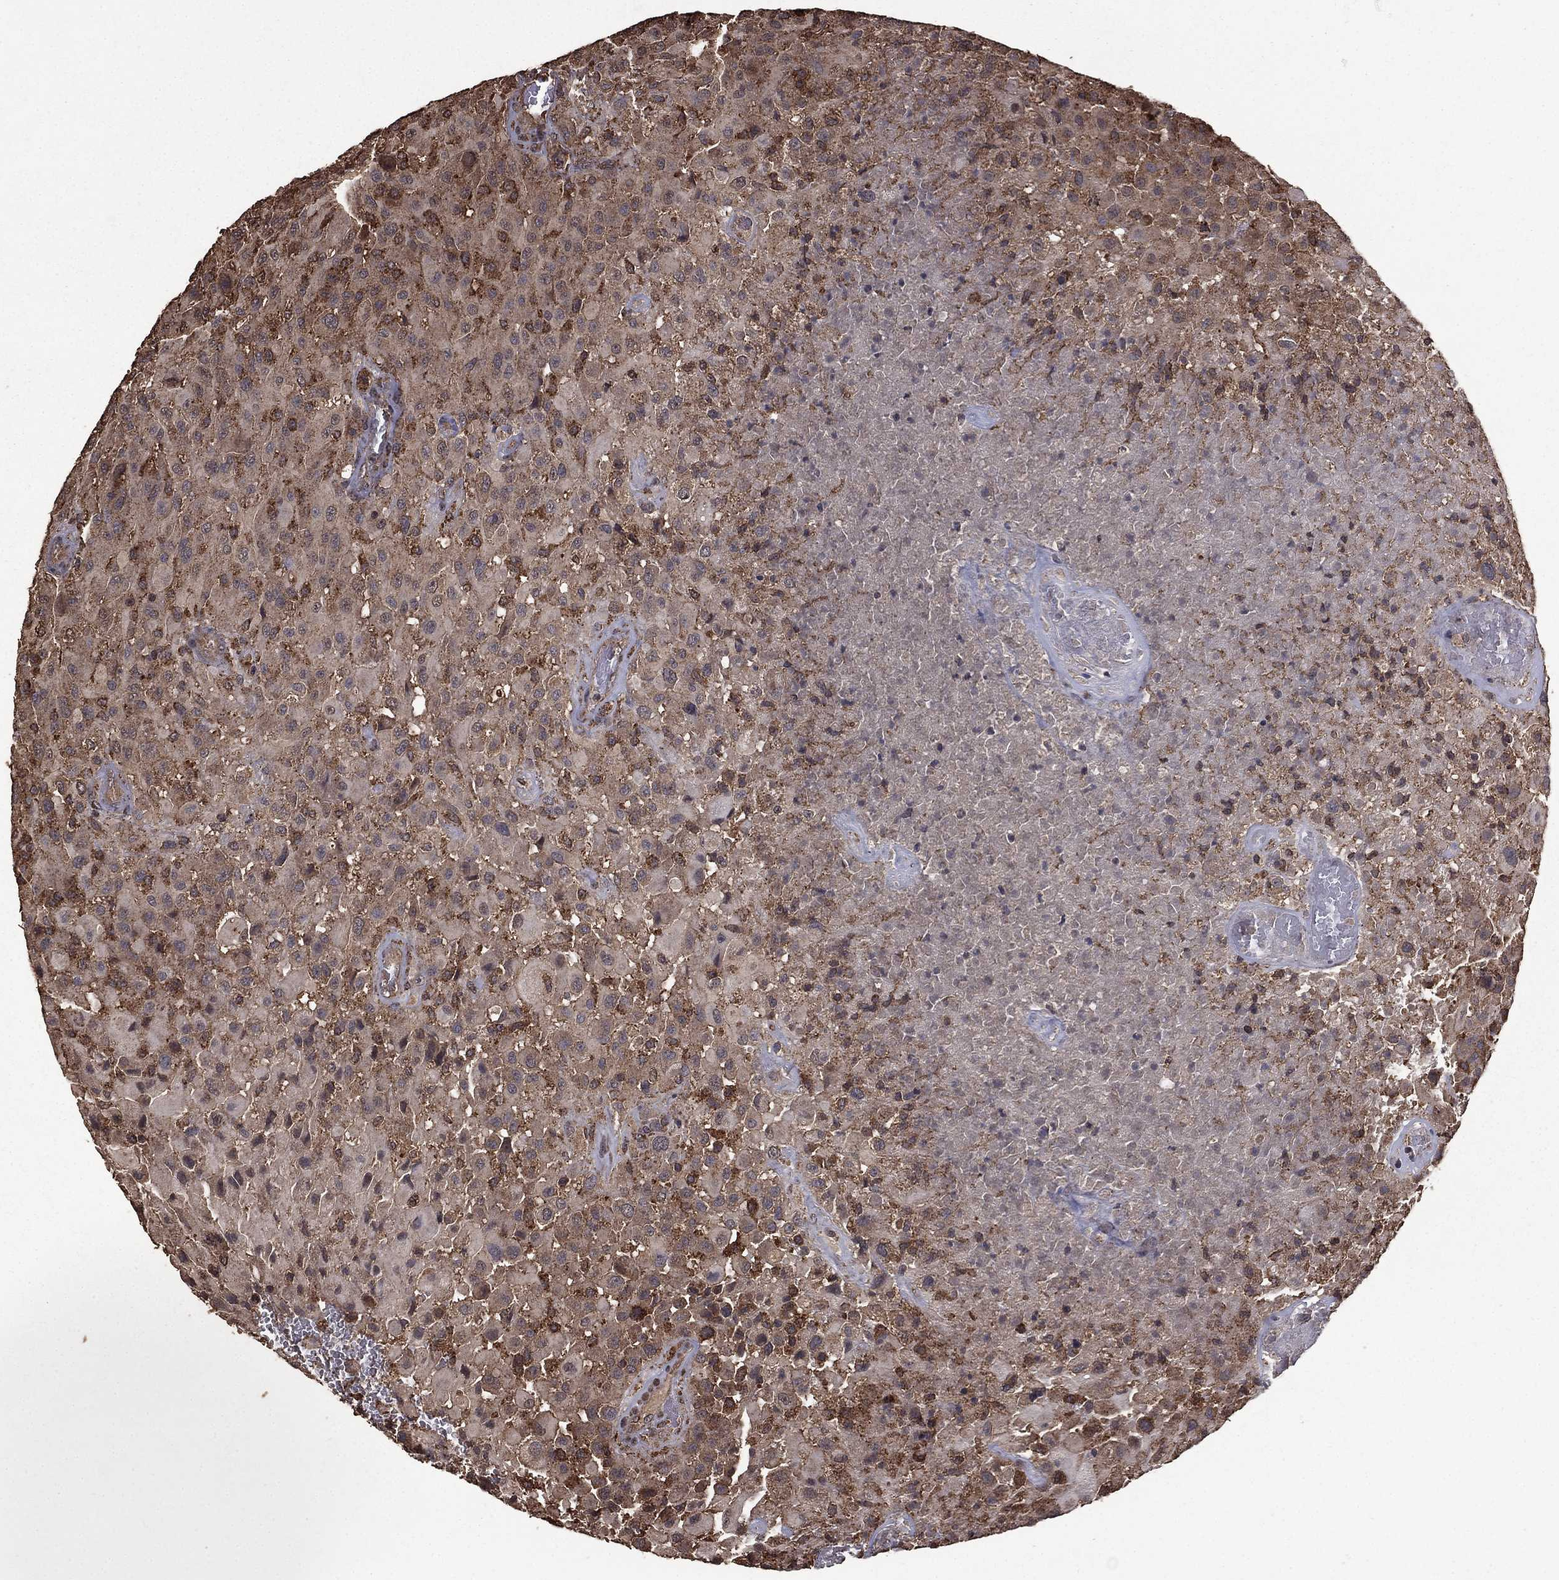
{"staining": {"intensity": "moderate", "quantity": "25%-75%", "location": "cytoplasmic/membranous"}, "tissue": "glioma", "cell_type": "Tumor cells", "image_type": "cancer", "snomed": [{"axis": "morphology", "description": "Glioma, malignant, High grade"}, {"axis": "topography", "description": "Cerebral cortex"}], "caption": "Protein analysis of high-grade glioma (malignant) tissue exhibits moderate cytoplasmic/membranous expression in about 25%-75% of tumor cells.", "gene": "BIRC6", "patient": {"sex": "male", "age": 35}}